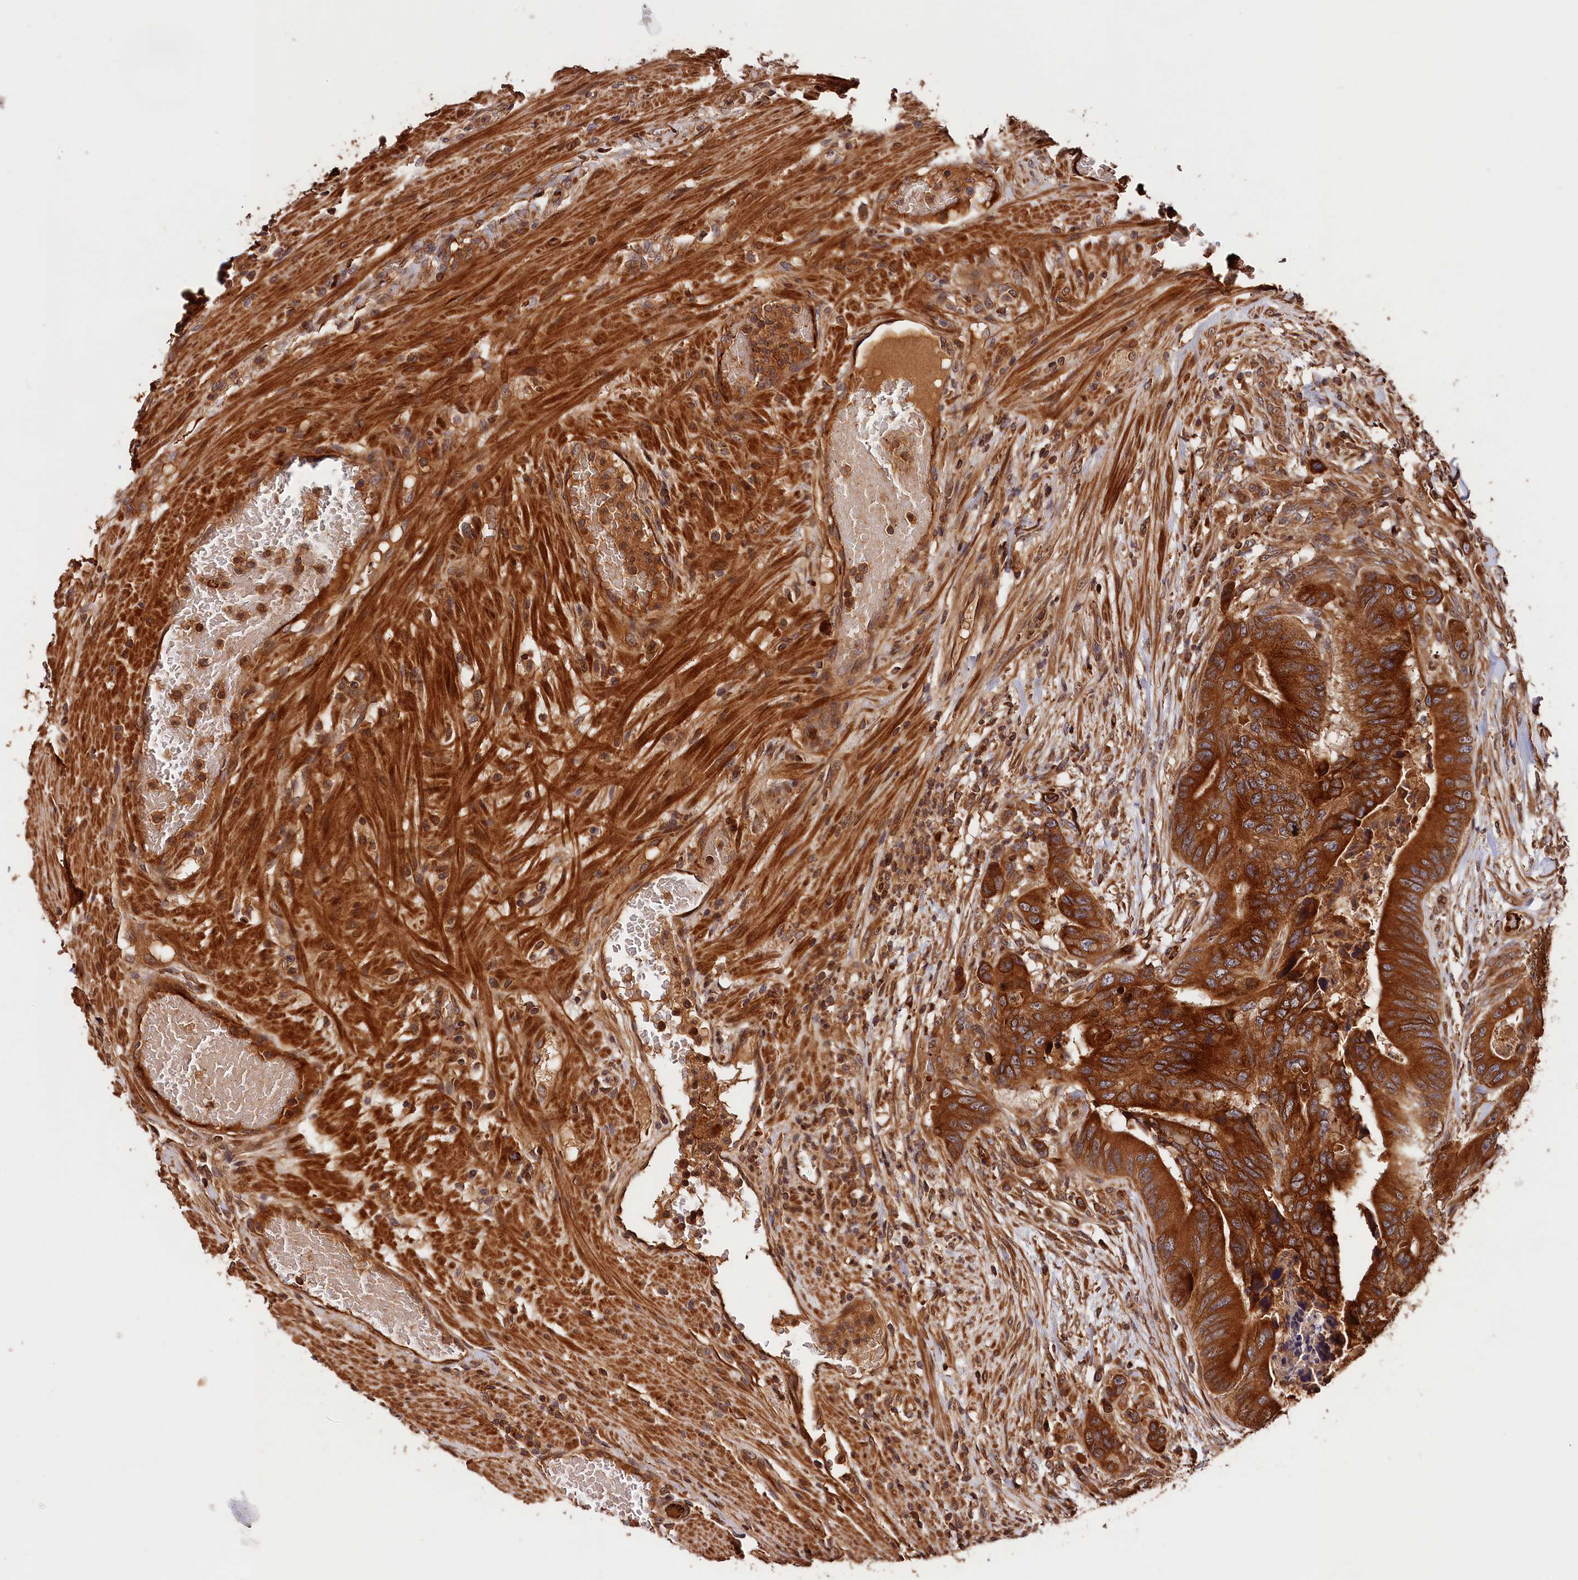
{"staining": {"intensity": "strong", "quantity": ">75%", "location": "cytoplasmic/membranous"}, "tissue": "colorectal cancer", "cell_type": "Tumor cells", "image_type": "cancer", "snomed": [{"axis": "morphology", "description": "Adenocarcinoma, NOS"}, {"axis": "topography", "description": "Colon"}], "caption": "High-power microscopy captured an immunohistochemistry photomicrograph of adenocarcinoma (colorectal), revealing strong cytoplasmic/membranous positivity in about >75% of tumor cells.", "gene": "HMOX2", "patient": {"sex": "male", "age": 84}}